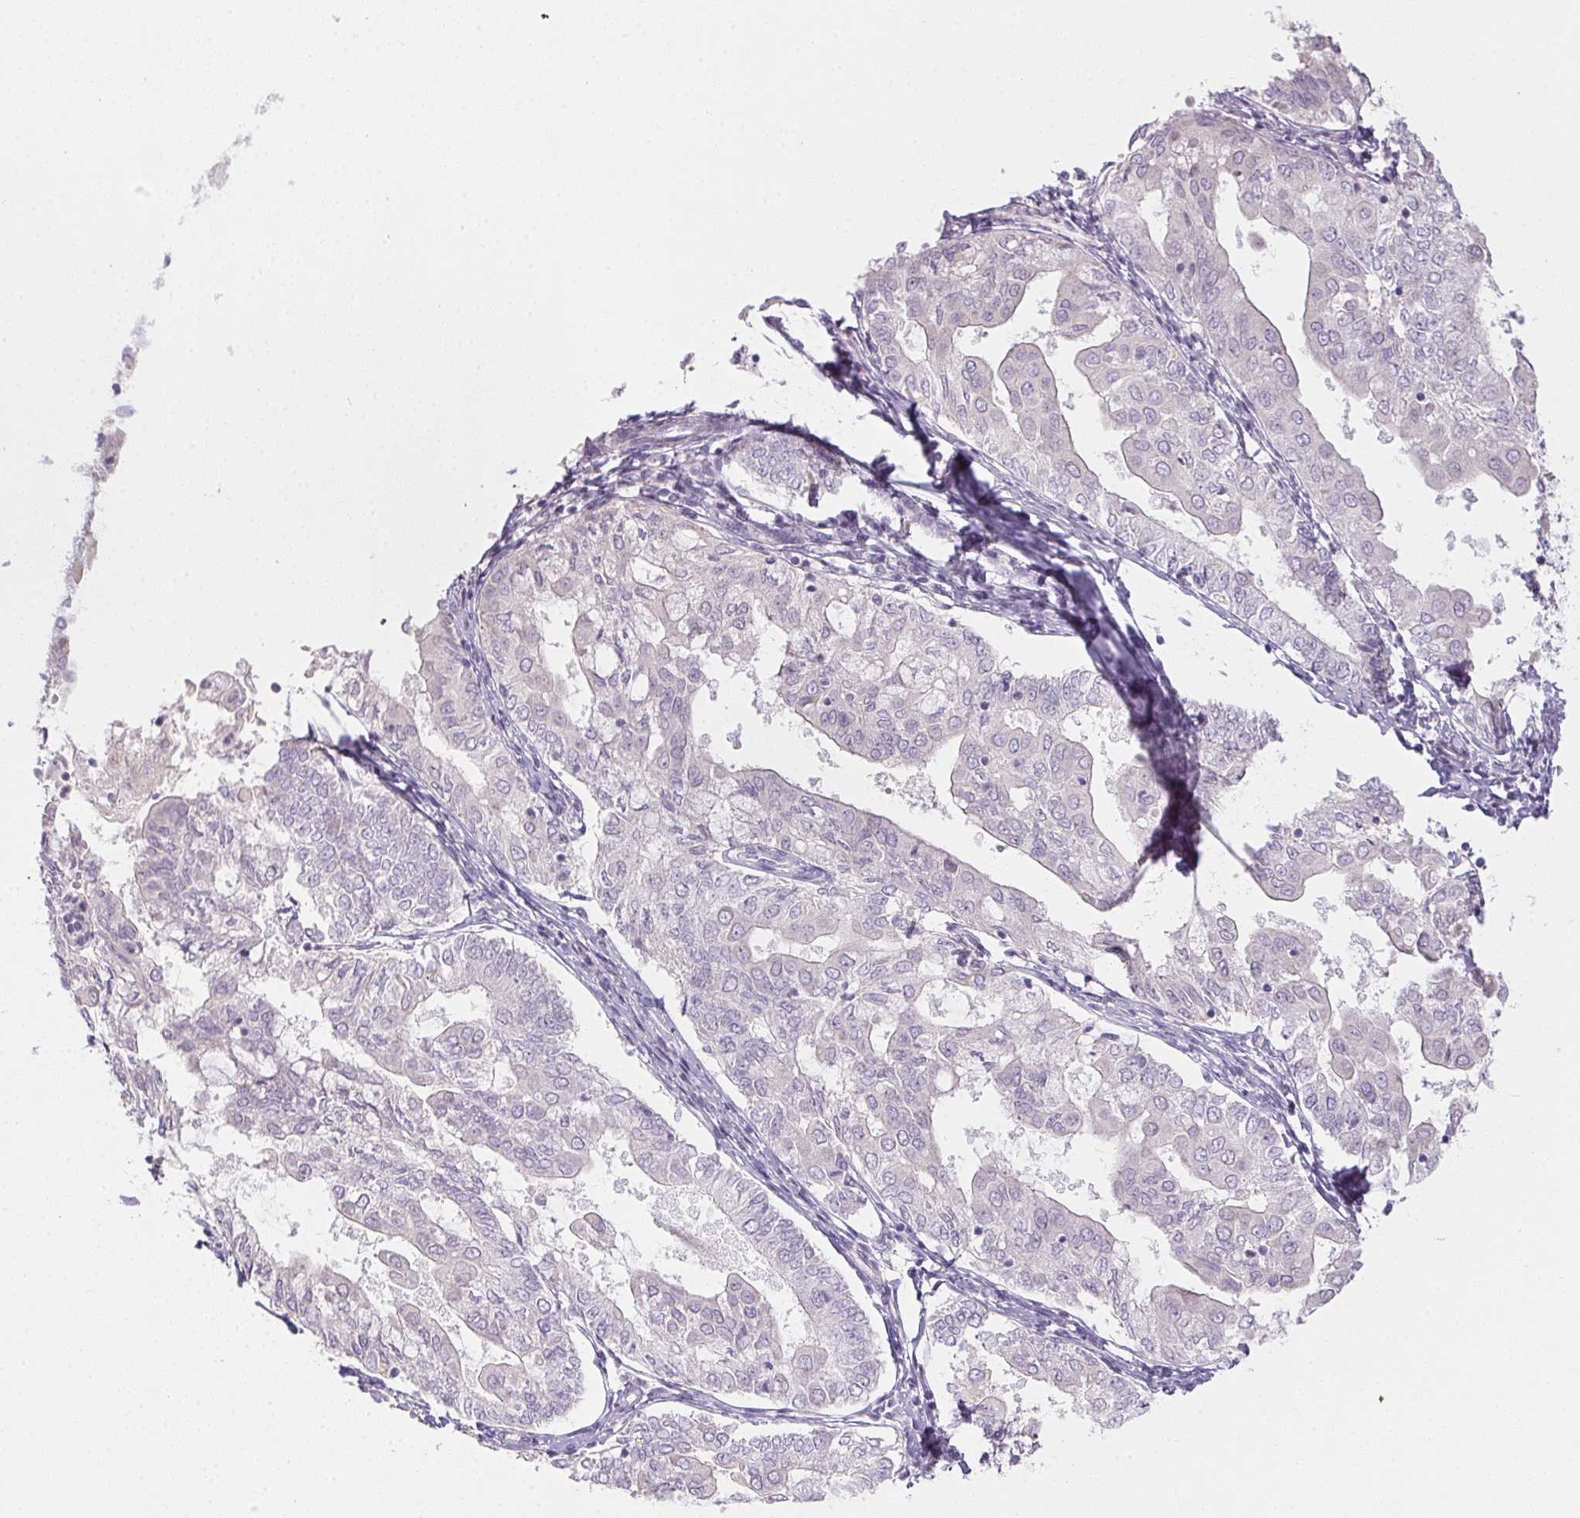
{"staining": {"intensity": "negative", "quantity": "none", "location": "none"}, "tissue": "endometrial cancer", "cell_type": "Tumor cells", "image_type": "cancer", "snomed": [{"axis": "morphology", "description": "Adenocarcinoma, NOS"}, {"axis": "topography", "description": "Endometrium"}], "caption": "Tumor cells show no significant protein staining in endometrial cancer (adenocarcinoma).", "gene": "CTCFL", "patient": {"sex": "female", "age": 68}}